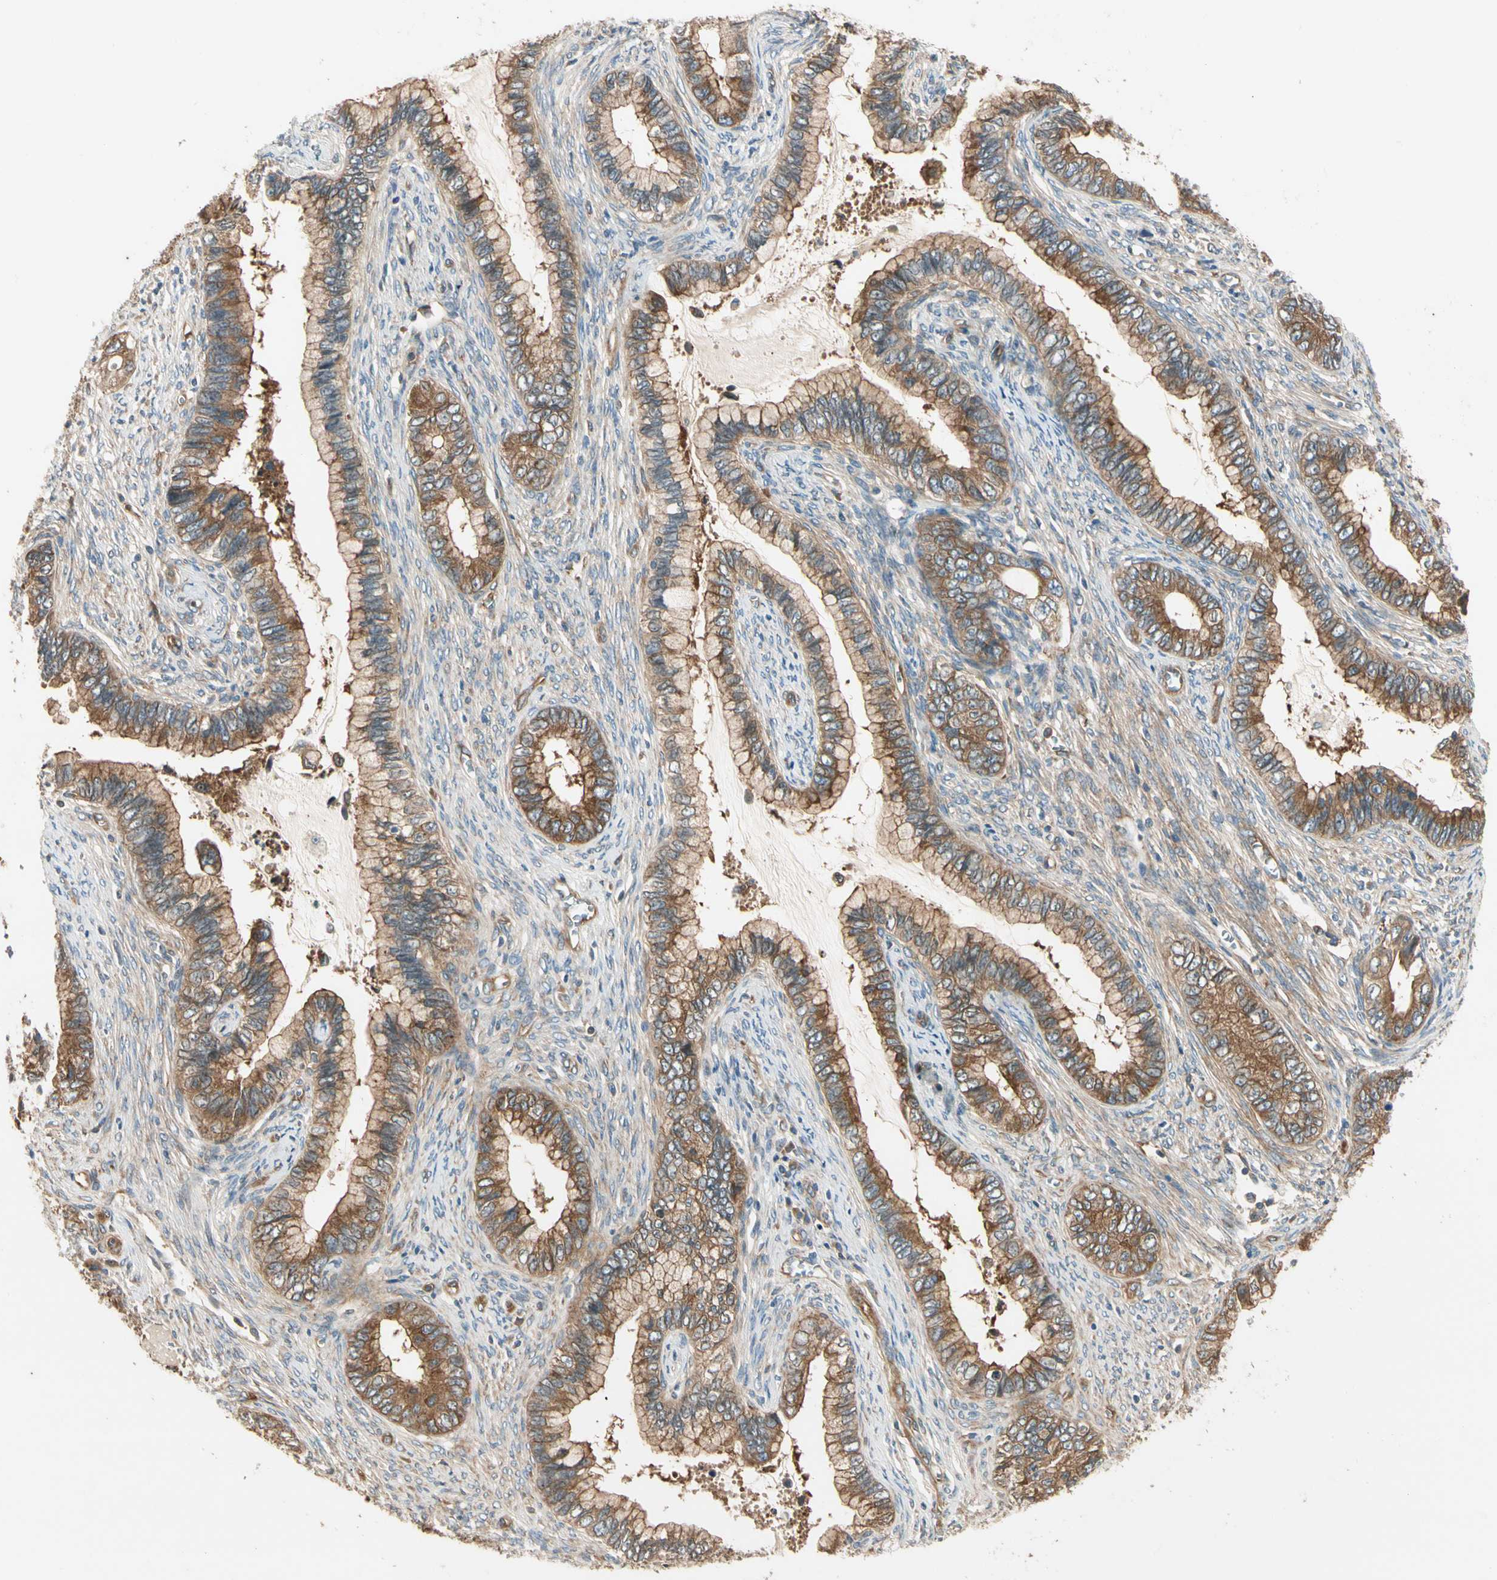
{"staining": {"intensity": "moderate", "quantity": ">75%", "location": "cytoplasmic/membranous"}, "tissue": "cervical cancer", "cell_type": "Tumor cells", "image_type": "cancer", "snomed": [{"axis": "morphology", "description": "Adenocarcinoma, NOS"}, {"axis": "topography", "description": "Cervix"}], "caption": "Human cervical cancer stained for a protein (brown) exhibits moderate cytoplasmic/membranous positive staining in about >75% of tumor cells.", "gene": "ROCK2", "patient": {"sex": "female", "age": 44}}